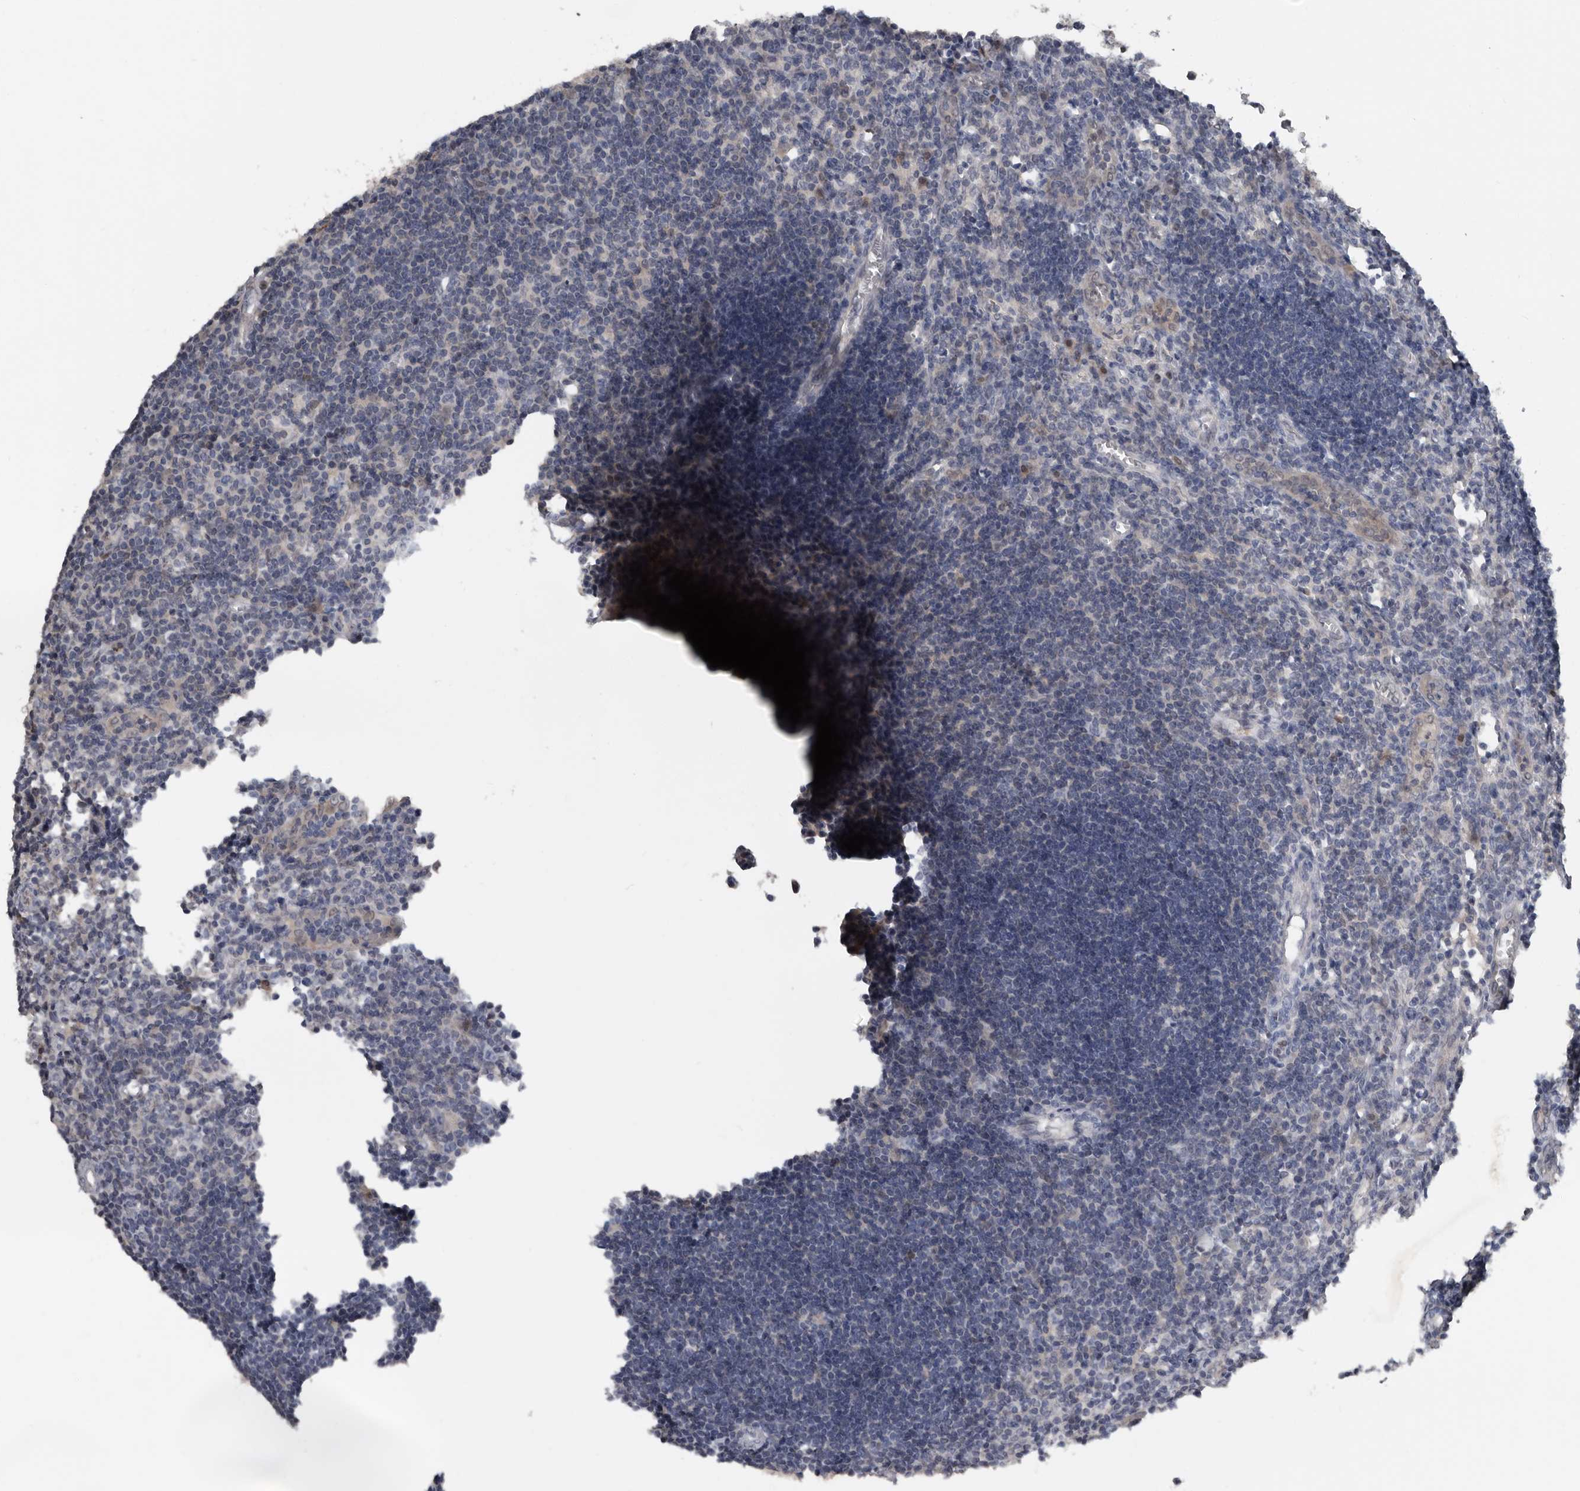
{"staining": {"intensity": "negative", "quantity": "none", "location": "none"}, "tissue": "lymph node", "cell_type": "Germinal center cells", "image_type": "normal", "snomed": [{"axis": "morphology", "description": "Normal tissue, NOS"}, {"axis": "morphology", "description": "Malignant melanoma, Metastatic site"}, {"axis": "topography", "description": "Lymph node"}], "caption": "Immunohistochemistry (IHC) of benign human lymph node displays no staining in germinal center cells. (Immunohistochemistry (IHC), brightfield microscopy, high magnification).", "gene": "RBKS", "patient": {"sex": "male", "age": 41}}